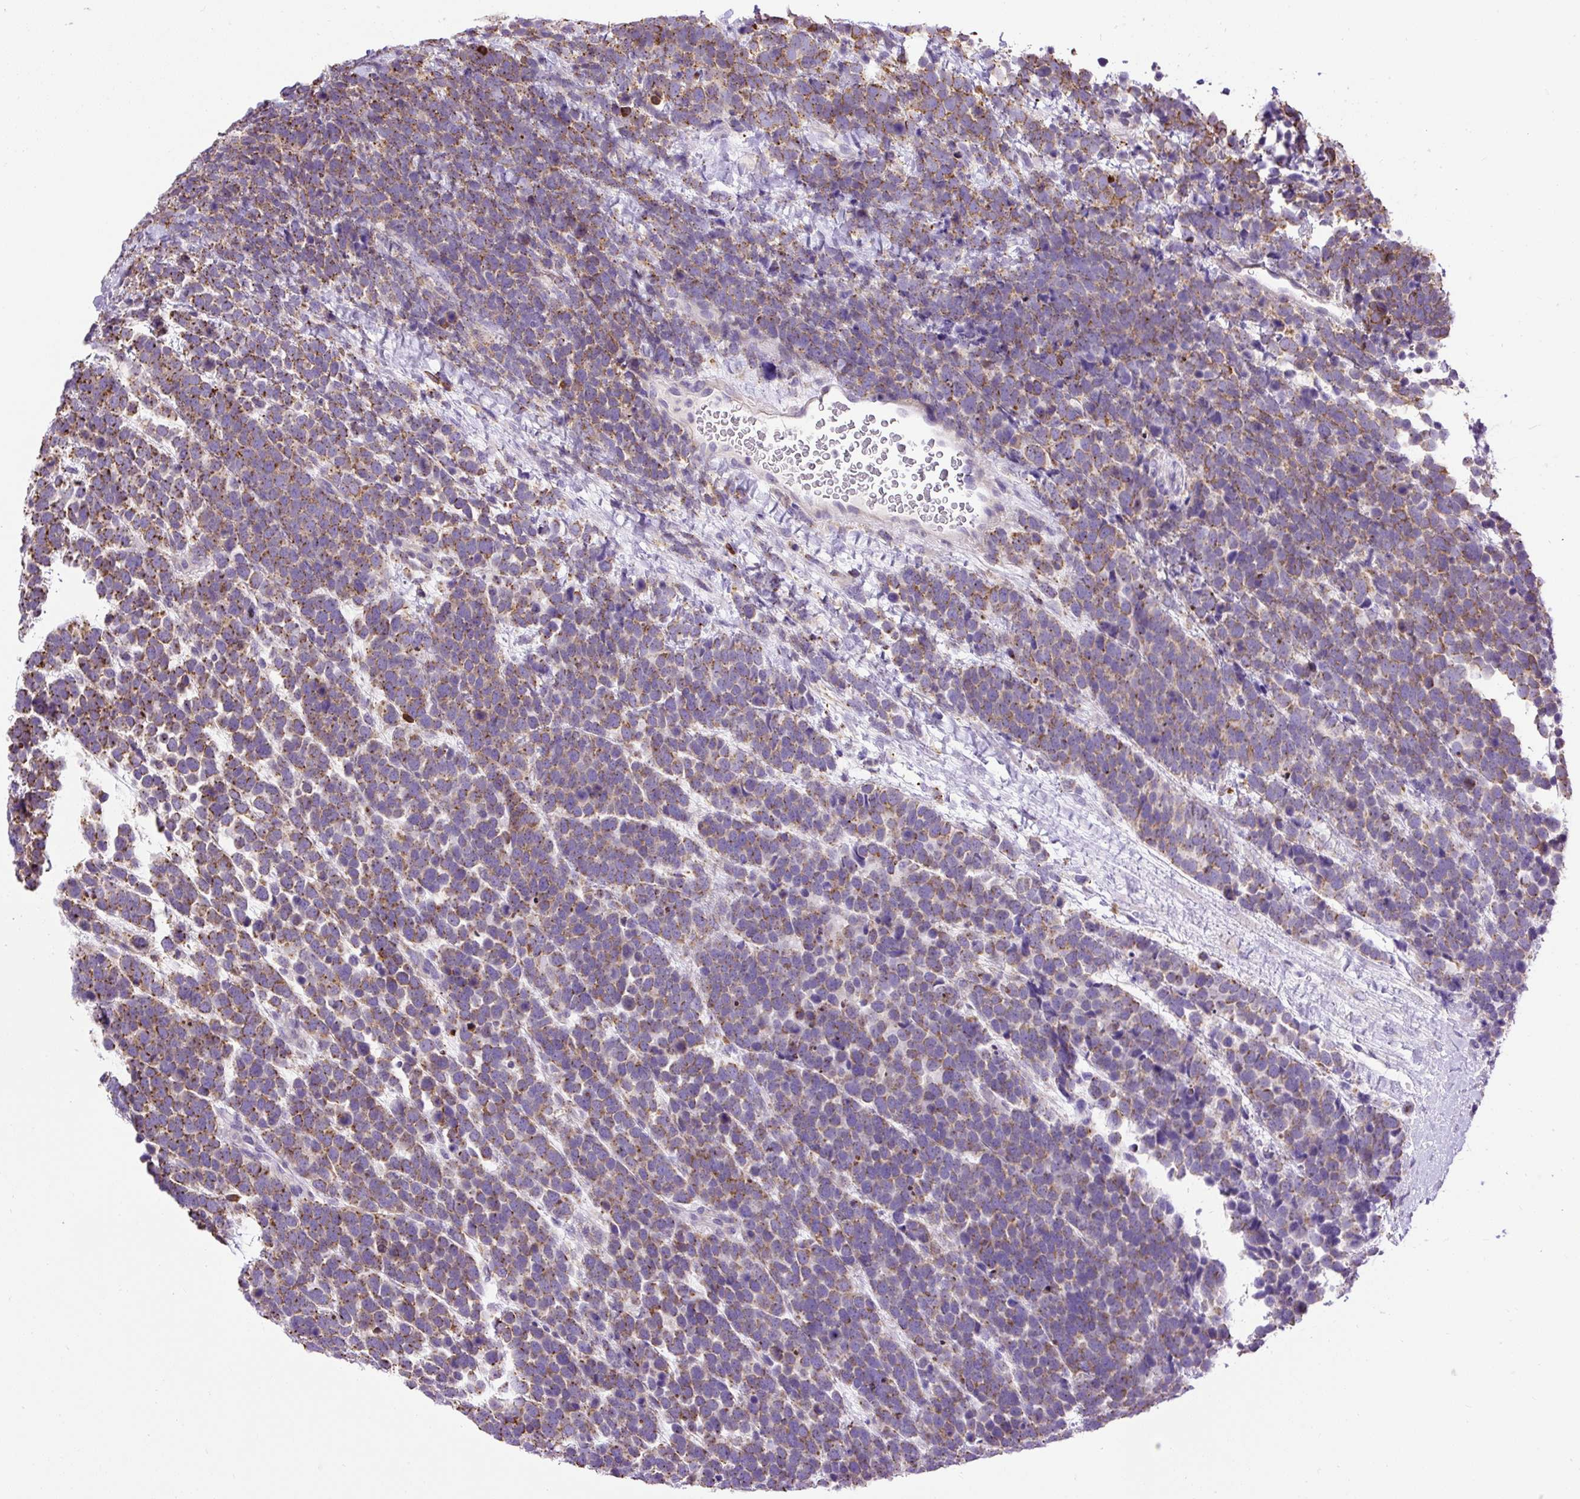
{"staining": {"intensity": "moderate", "quantity": ">75%", "location": "cytoplasmic/membranous"}, "tissue": "urothelial cancer", "cell_type": "Tumor cells", "image_type": "cancer", "snomed": [{"axis": "morphology", "description": "Urothelial carcinoma, High grade"}, {"axis": "topography", "description": "Urinary bladder"}], "caption": "Immunohistochemical staining of human urothelial cancer reveals medium levels of moderate cytoplasmic/membranous staining in about >75% of tumor cells.", "gene": "CFAP47", "patient": {"sex": "female", "age": 82}}